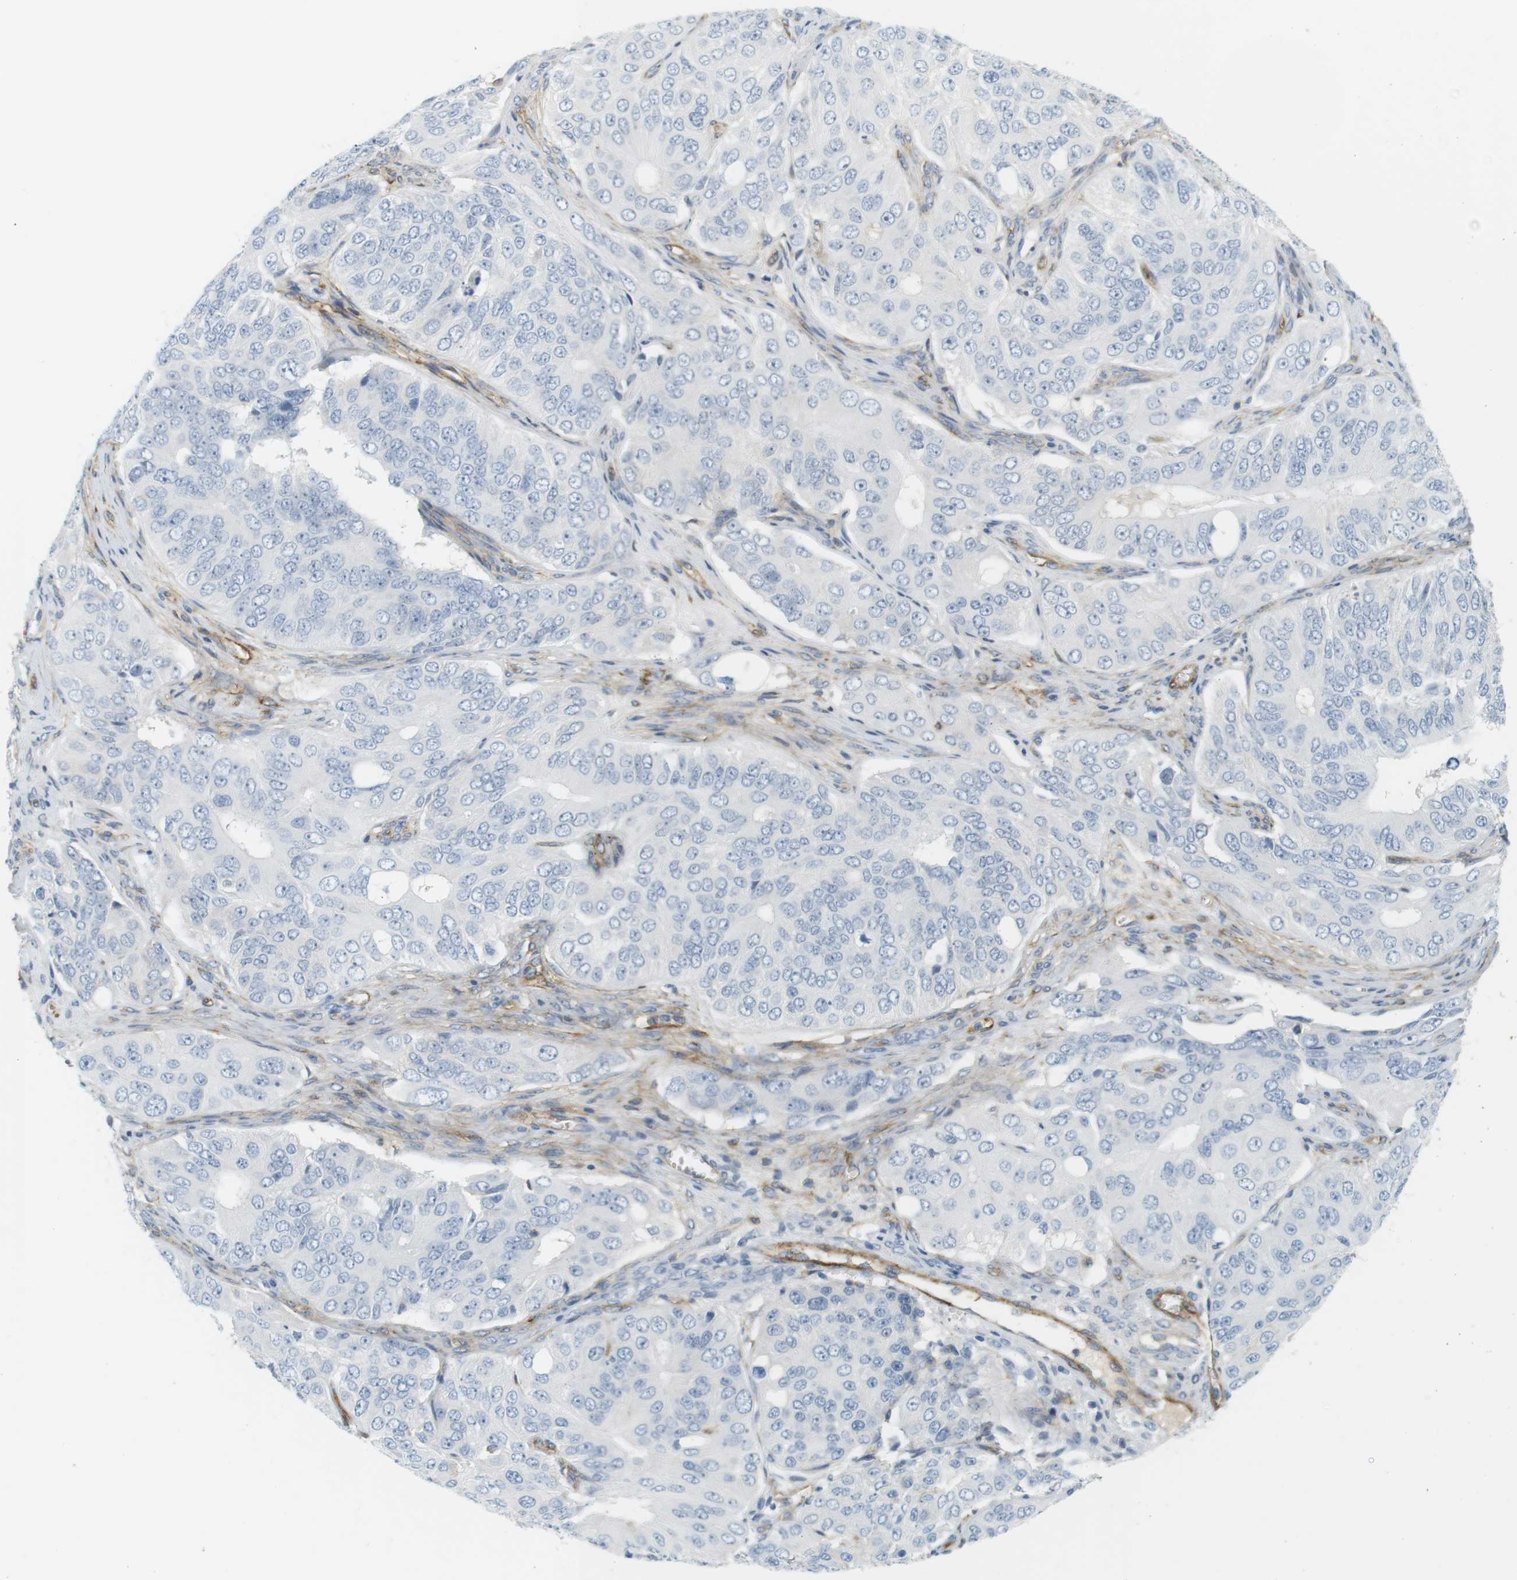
{"staining": {"intensity": "negative", "quantity": "none", "location": "none"}, "tissue": "ovarian cancer", "cell_type": "Tumor cells", "image_type": "cancer", "snomed": [{"axis": "morphology", "description": "Carcinoma, endometroid"}, {"axis": "topography", "description": "Ovary"}], "caption": "IHC of human ovarian cancer (endometroid carcinoma) shows no expression in tumor cells. (DAB IHC visualized using brightfield microscopy, high magnification).", "gene": "F2R", "patient": {"sex": "female", "age": 51}}